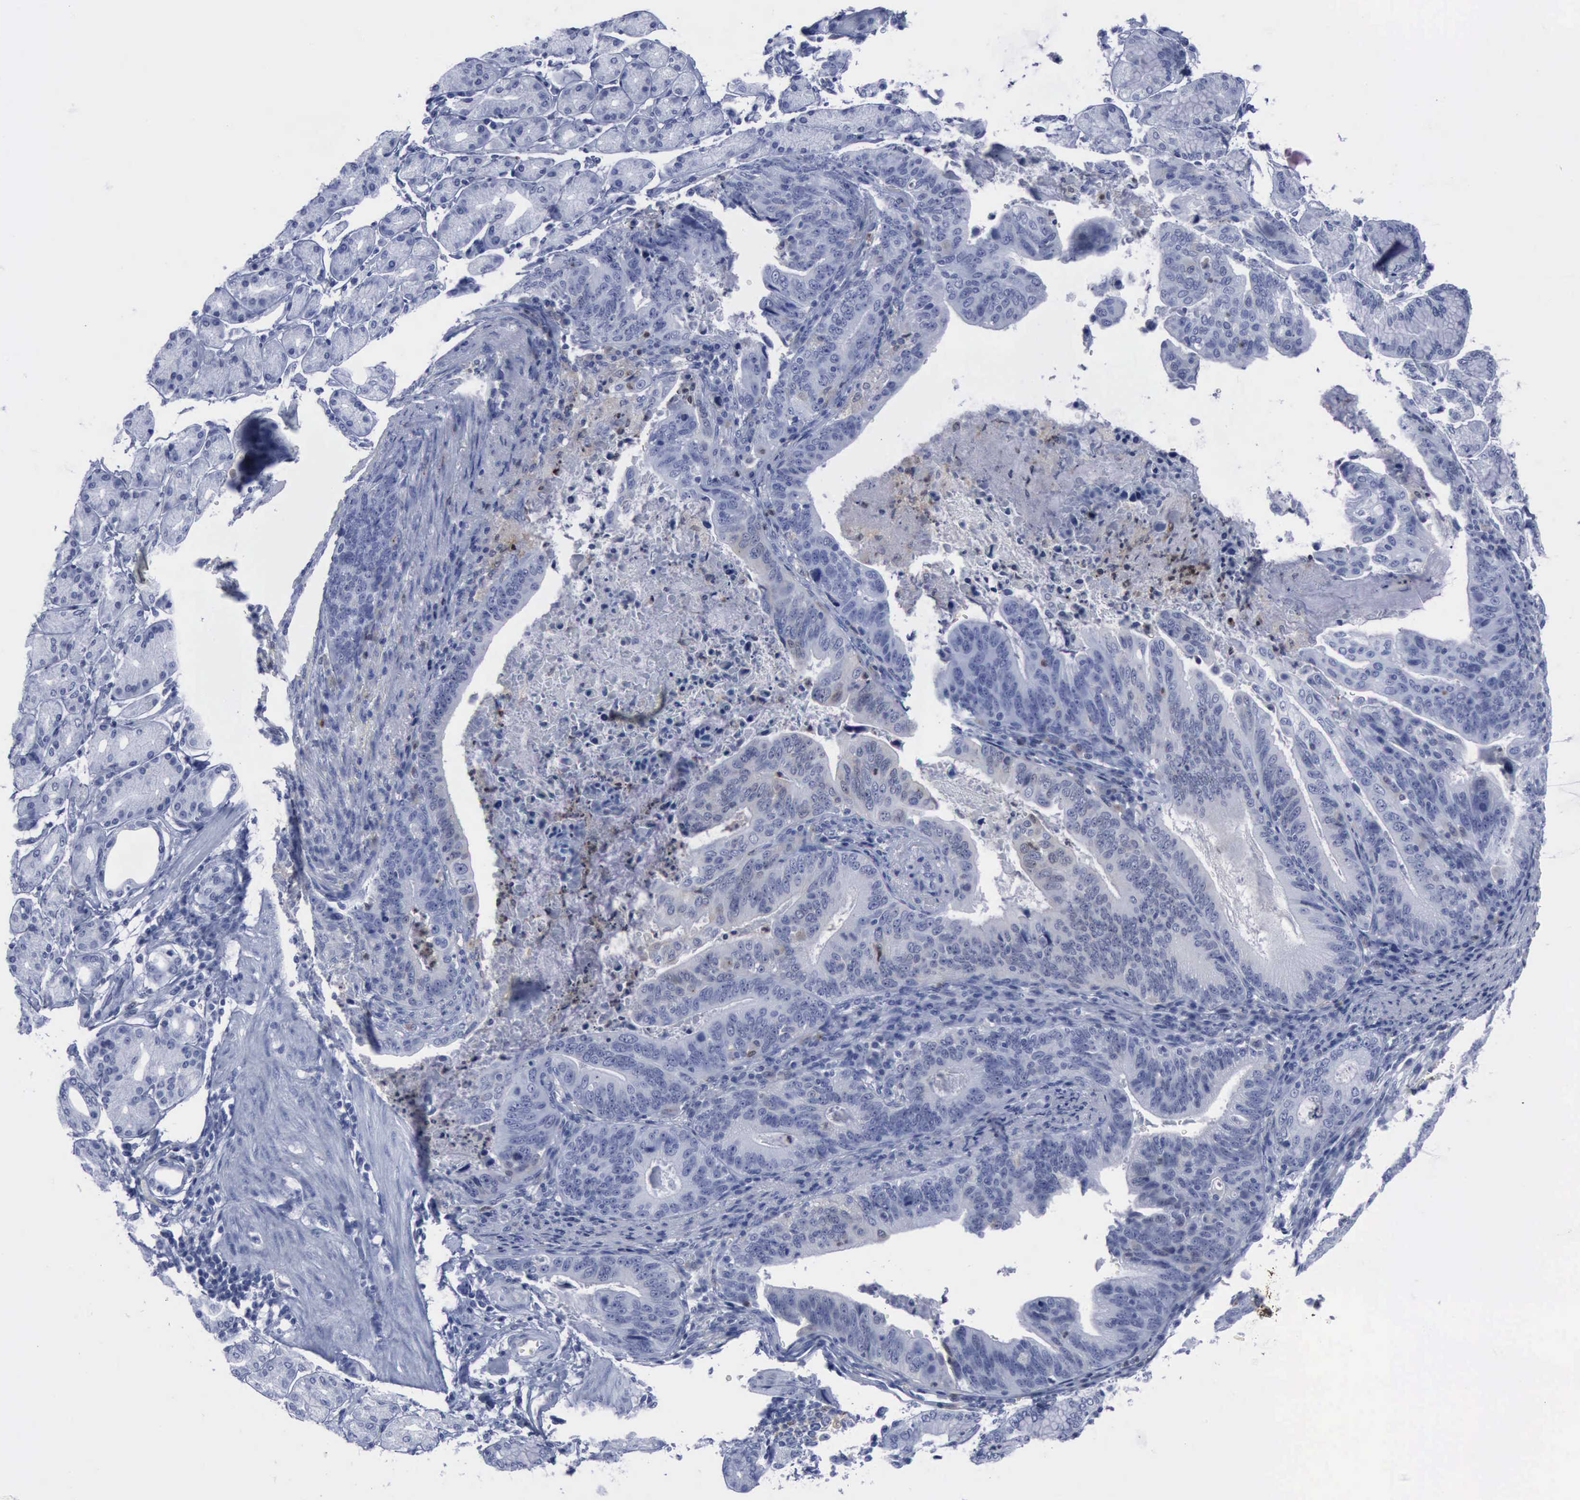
{"staining": {"intensity": "negative", "quantity": "none", "location": "none"}, "tissue": "stomach cancer", "cell_type": "Tumor cells", "image_type": "cancer", "snomed": [{"axis": "morphology", "description": "Adenocarcinoma, NOS"}, {"axis": "topography", "description": "Stomach, upper"}], "caption": "An immunohistochemistry (IHC) photomicrograph of stomach cancer (adenocarcinoma) is shown. There is no staining in tumor cells of stomach cancer (adenocarcinoma).", "gene": "CSTA", "patient": {"sex": "female", "age": 50}}